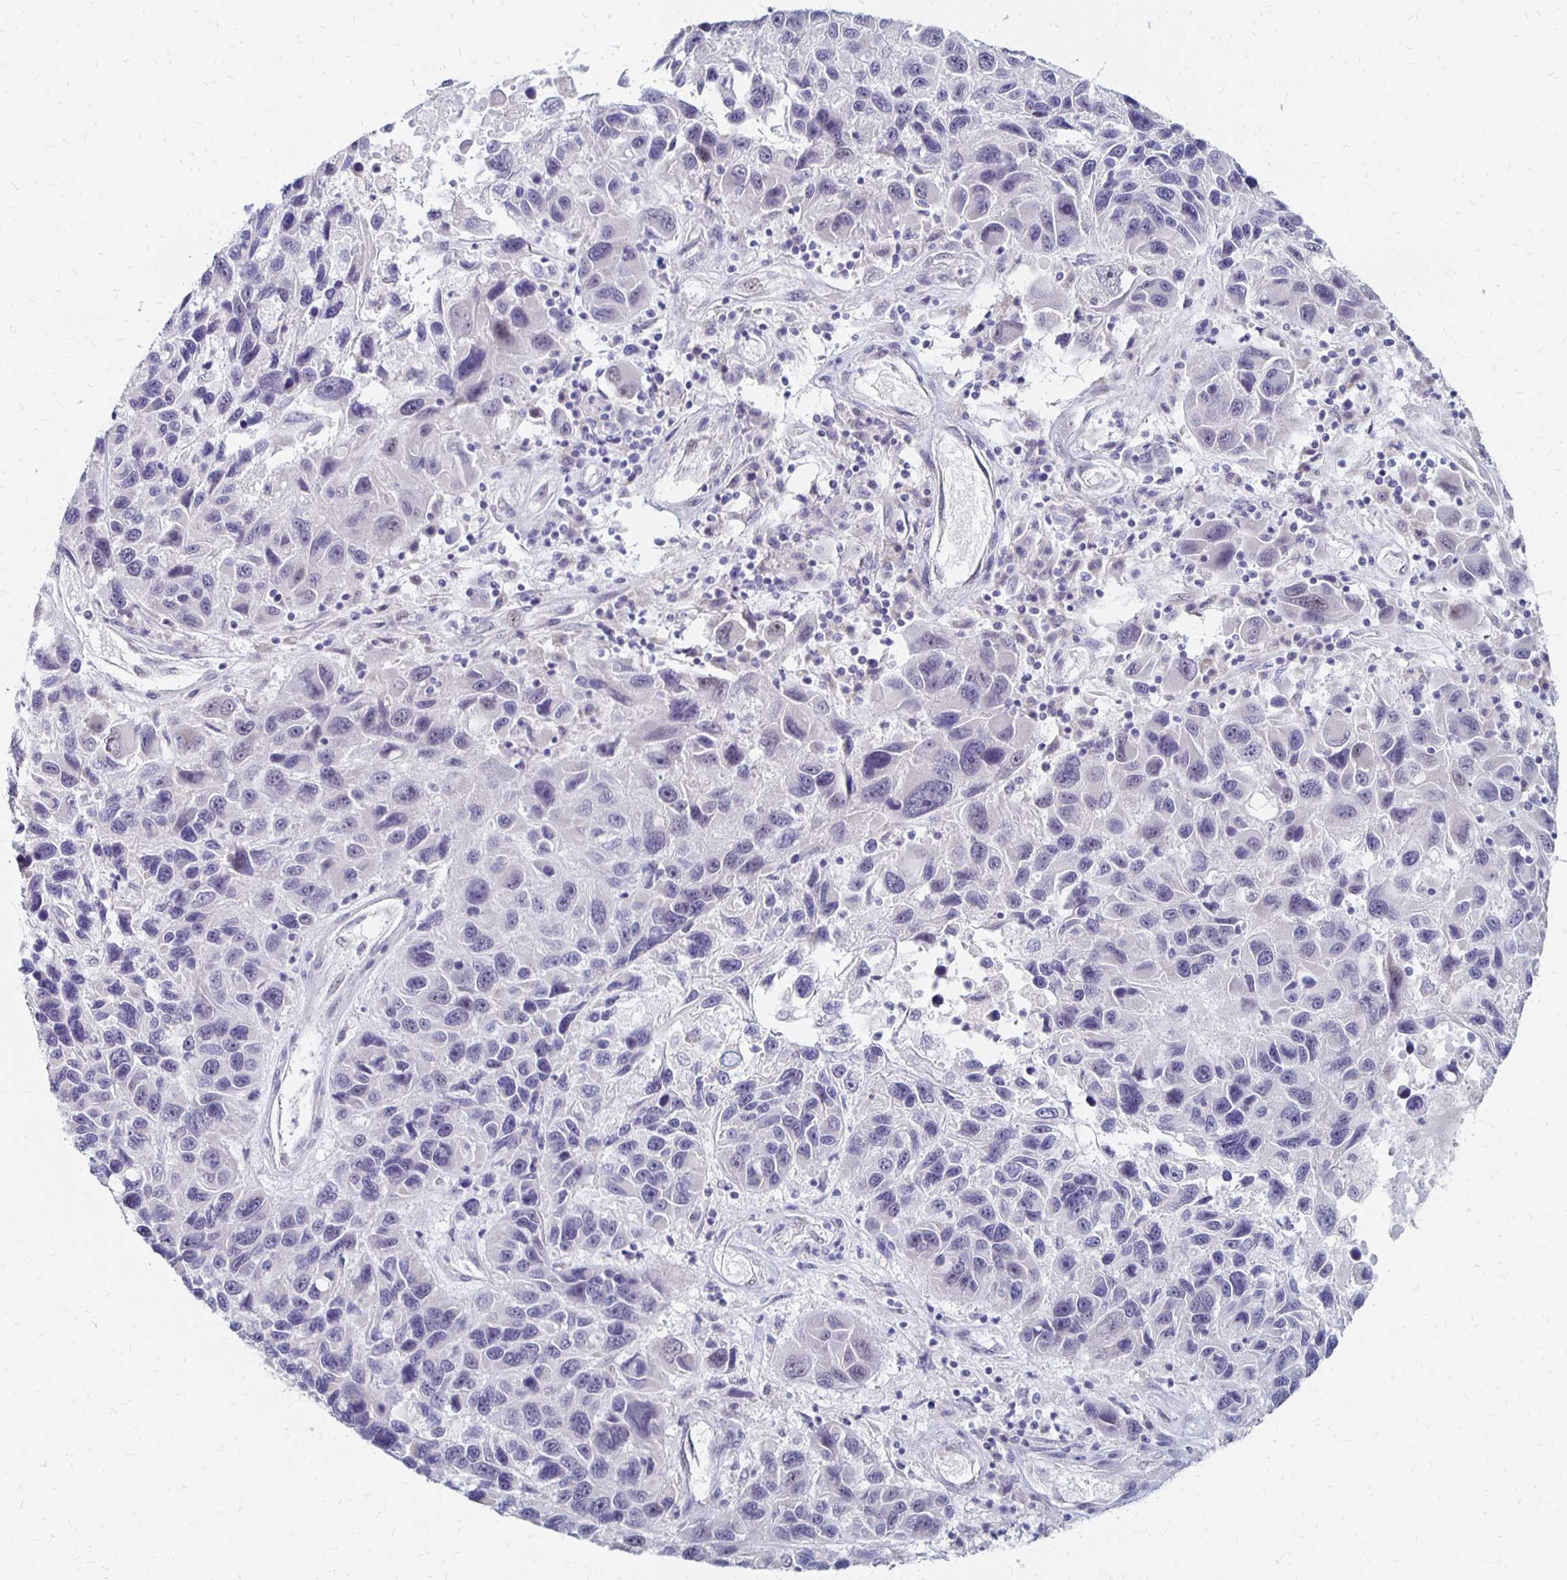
{"staining": {"intensity": "negative", "quantity": "none", "location": "none"}, "tissue": "melanoma", "cell_type": "Tumor cells", "image_type": "cancer", "snomed": [{"axis": "morphology", "description": "Malignant melanoma, NOS"}, {"axis": "topography", "description": "Skin"}], "caption": "Tumor cells are negative for brown protein staining in melanoma.", "gene": "ATOSB", "patient": {"sex": "male", "age": 53}}